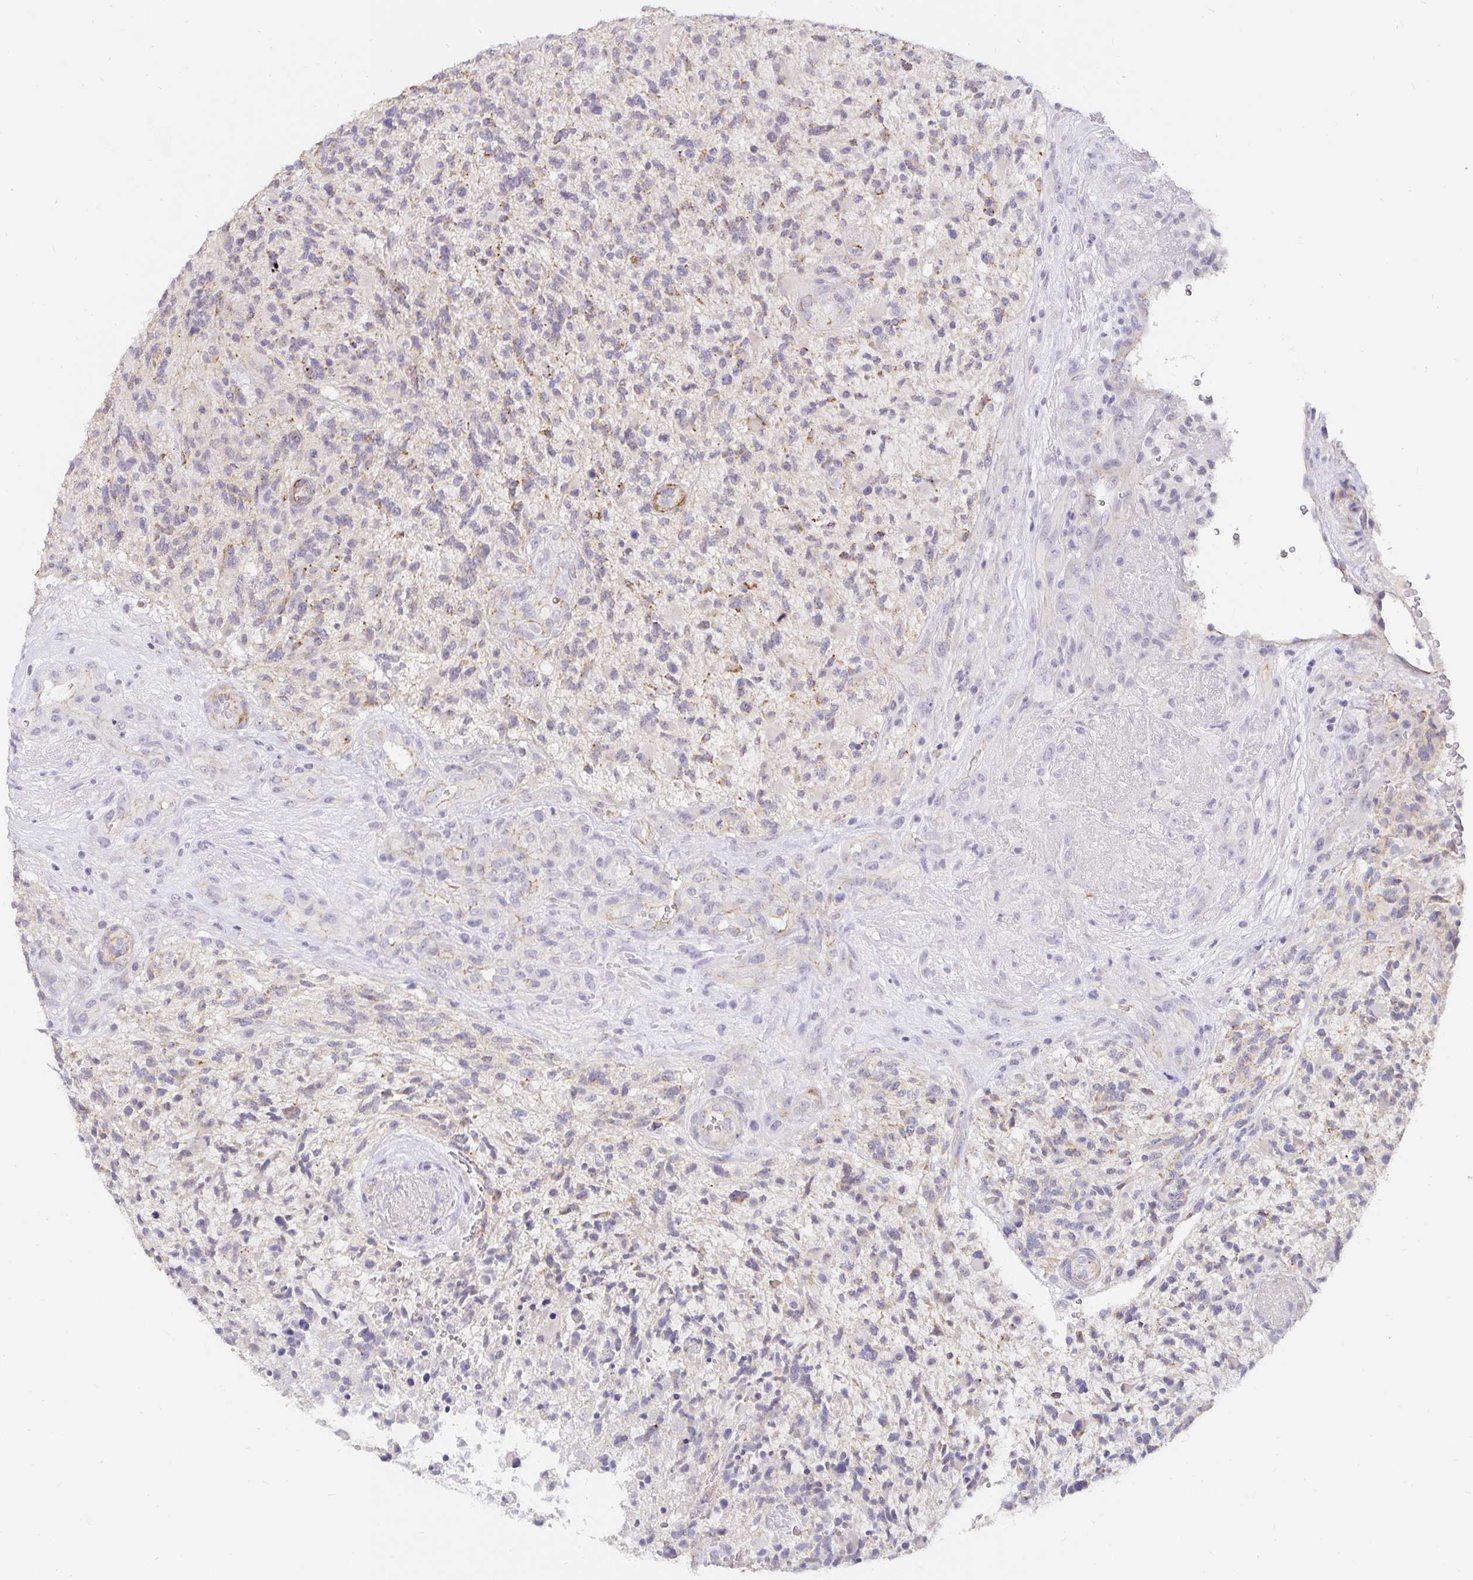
{"staining": {"intensity": "negative", "quantity": "none", "location": "none"}, "tissue": "glioma", "cell_type": "Tumor cells", "image_type": "cancer", "snomed": [{"axis": "morphology", "description": "Glioma, malignant, High grade"}, {"axis": "topography", "description": "Brain"}], "caption": "High-grade glioma (malignant) was stained to show a protein in brown. There is no significant positivity in tumor cells.", "gene": "PDX1", "patient": {"sex": "female", "age": 71}}